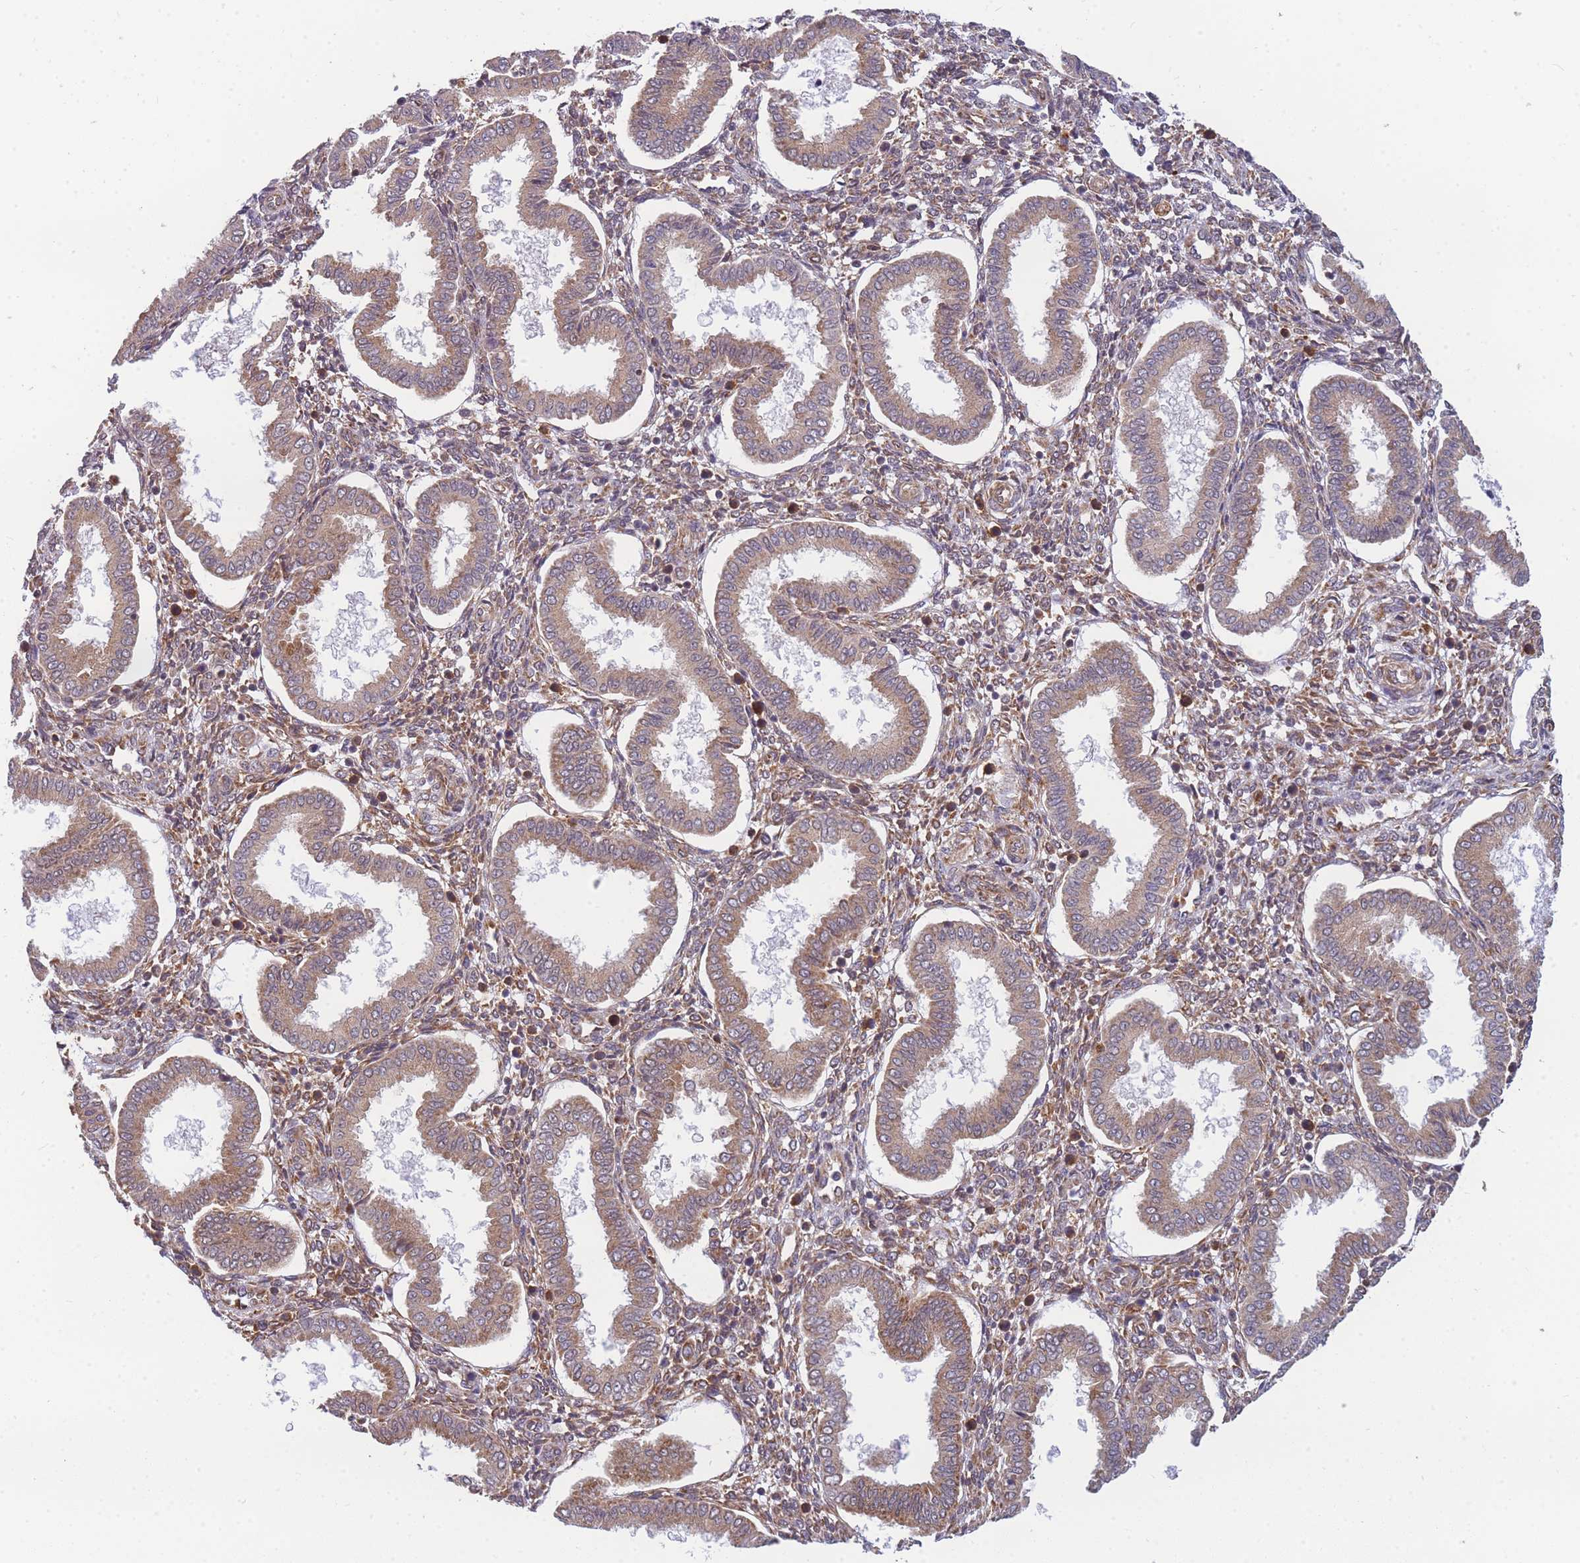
{"staining": {"intensity": "weak", "quantity": ">75%", "location": "cytoplasmic/membranous"}, "tissue": "endometrium", "cell_type": "Cells in endometrial stroma", "image_type": "normal", "snomed": [{"axis": "morphology", "description": "Normal tissue, NOS"}, {"axis": "topography", "description": "Endometrium"}], "caption": "The histopathology image displays immunohistochemical staining of benign endometrium. There is weak cytoplasmic/membranous staining is appreciated in about >75% of cells in endometrial stroma.", "gene": "ENSG00000276345", "patient": {"sex": "female", "age": 24}}